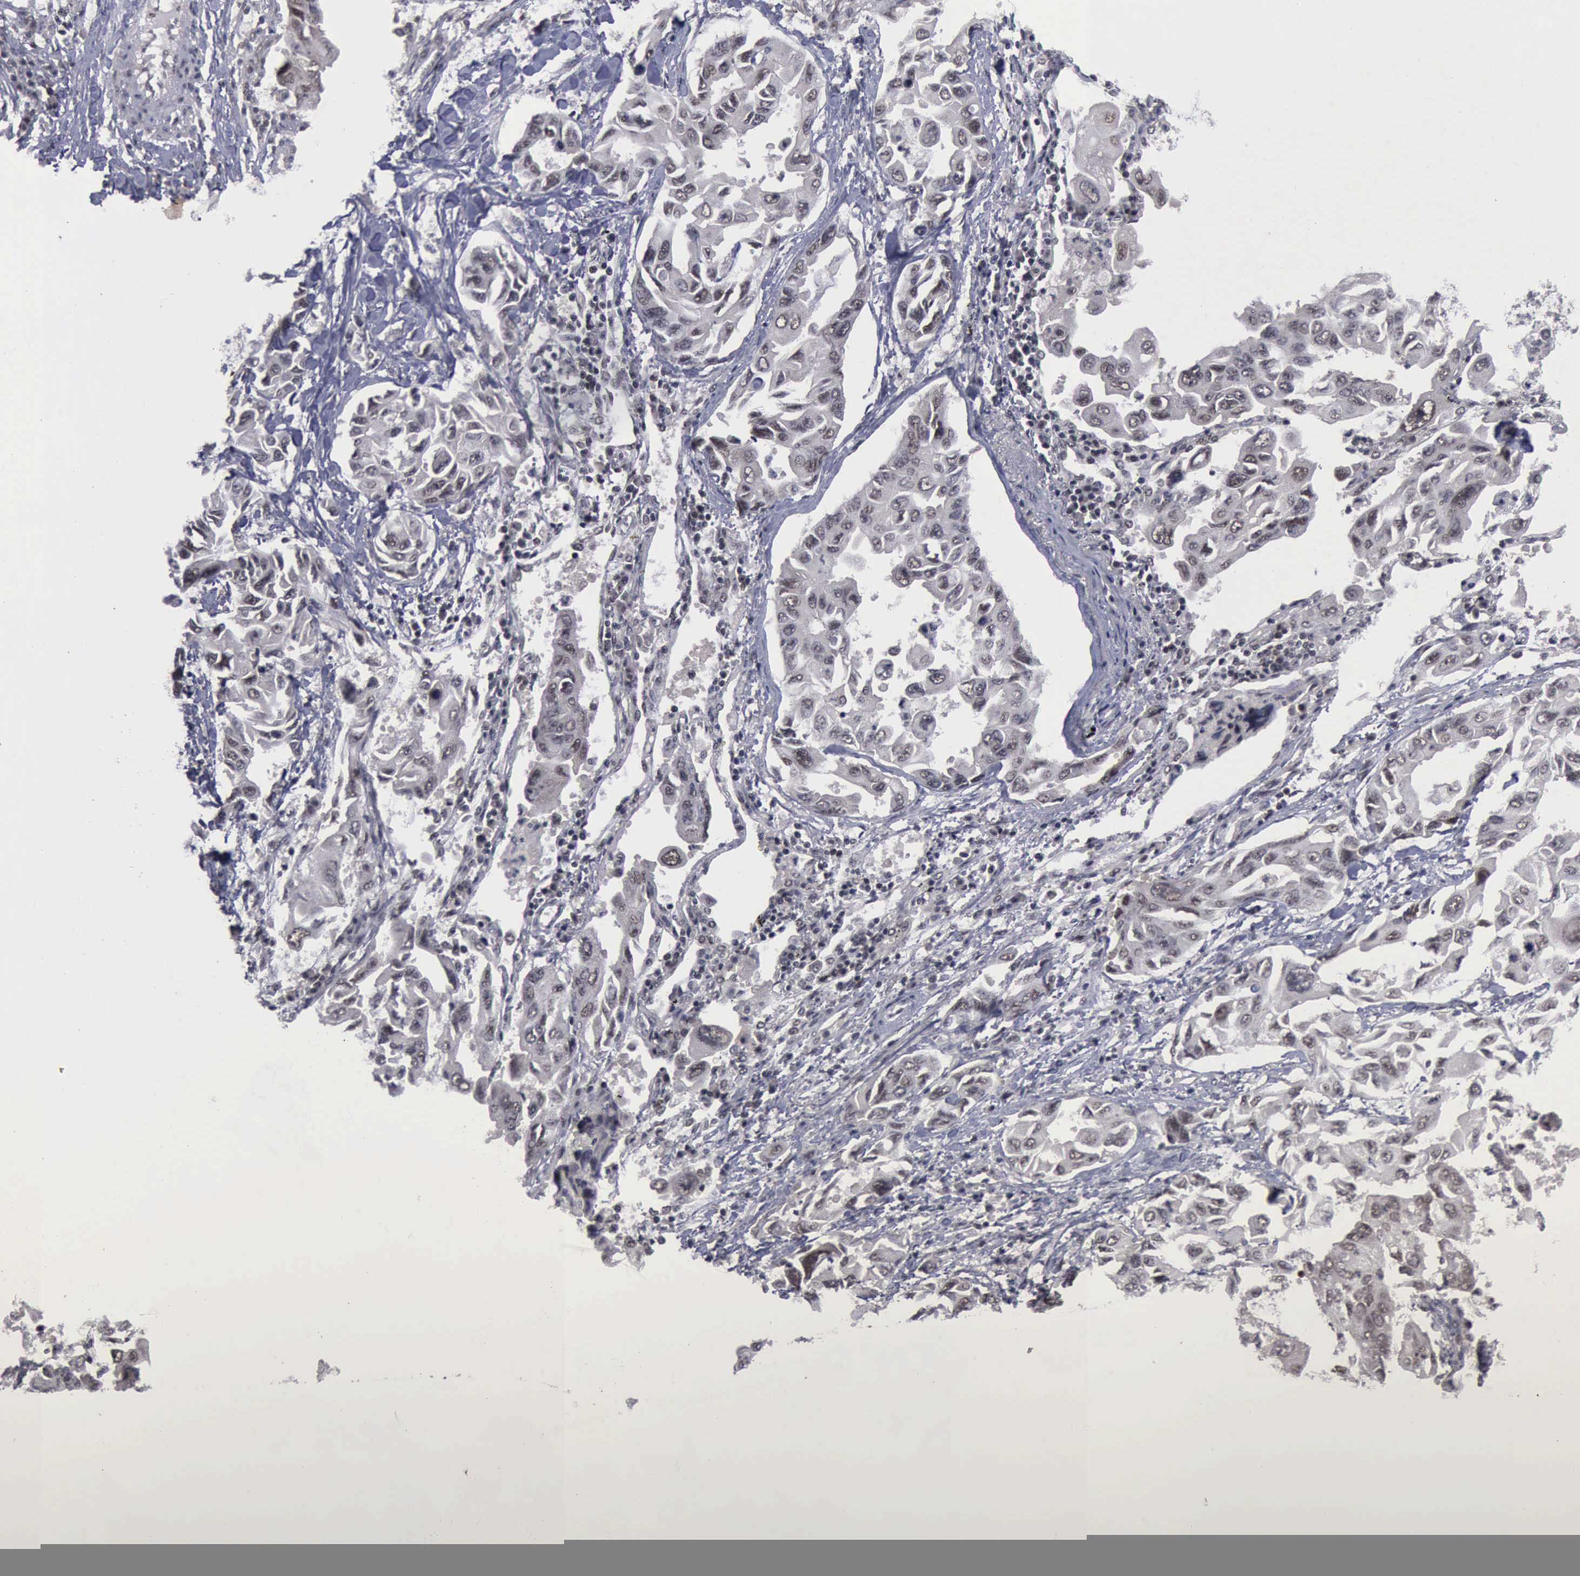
{"staining": {"intensity": "weak", "quantity": ">75%", "location": "cytoplasmic/membranous,nuclear"}, "tissue": "lung cancer", "cell_type": "Tumor cells", "image_type": "cancer", "snomed": [{"axis": "morphology", "description": "Adenocarcinoma, NOS"}, {"axis": "topography", "description": "Lung"}], "caption": "A brown stain highlights weak cytoplasmic/membranous and nuclear expression of a protein in human lung cancer tumor cells.", "gene": "ATM", "patient": {"sex": "male", "age": 64}}